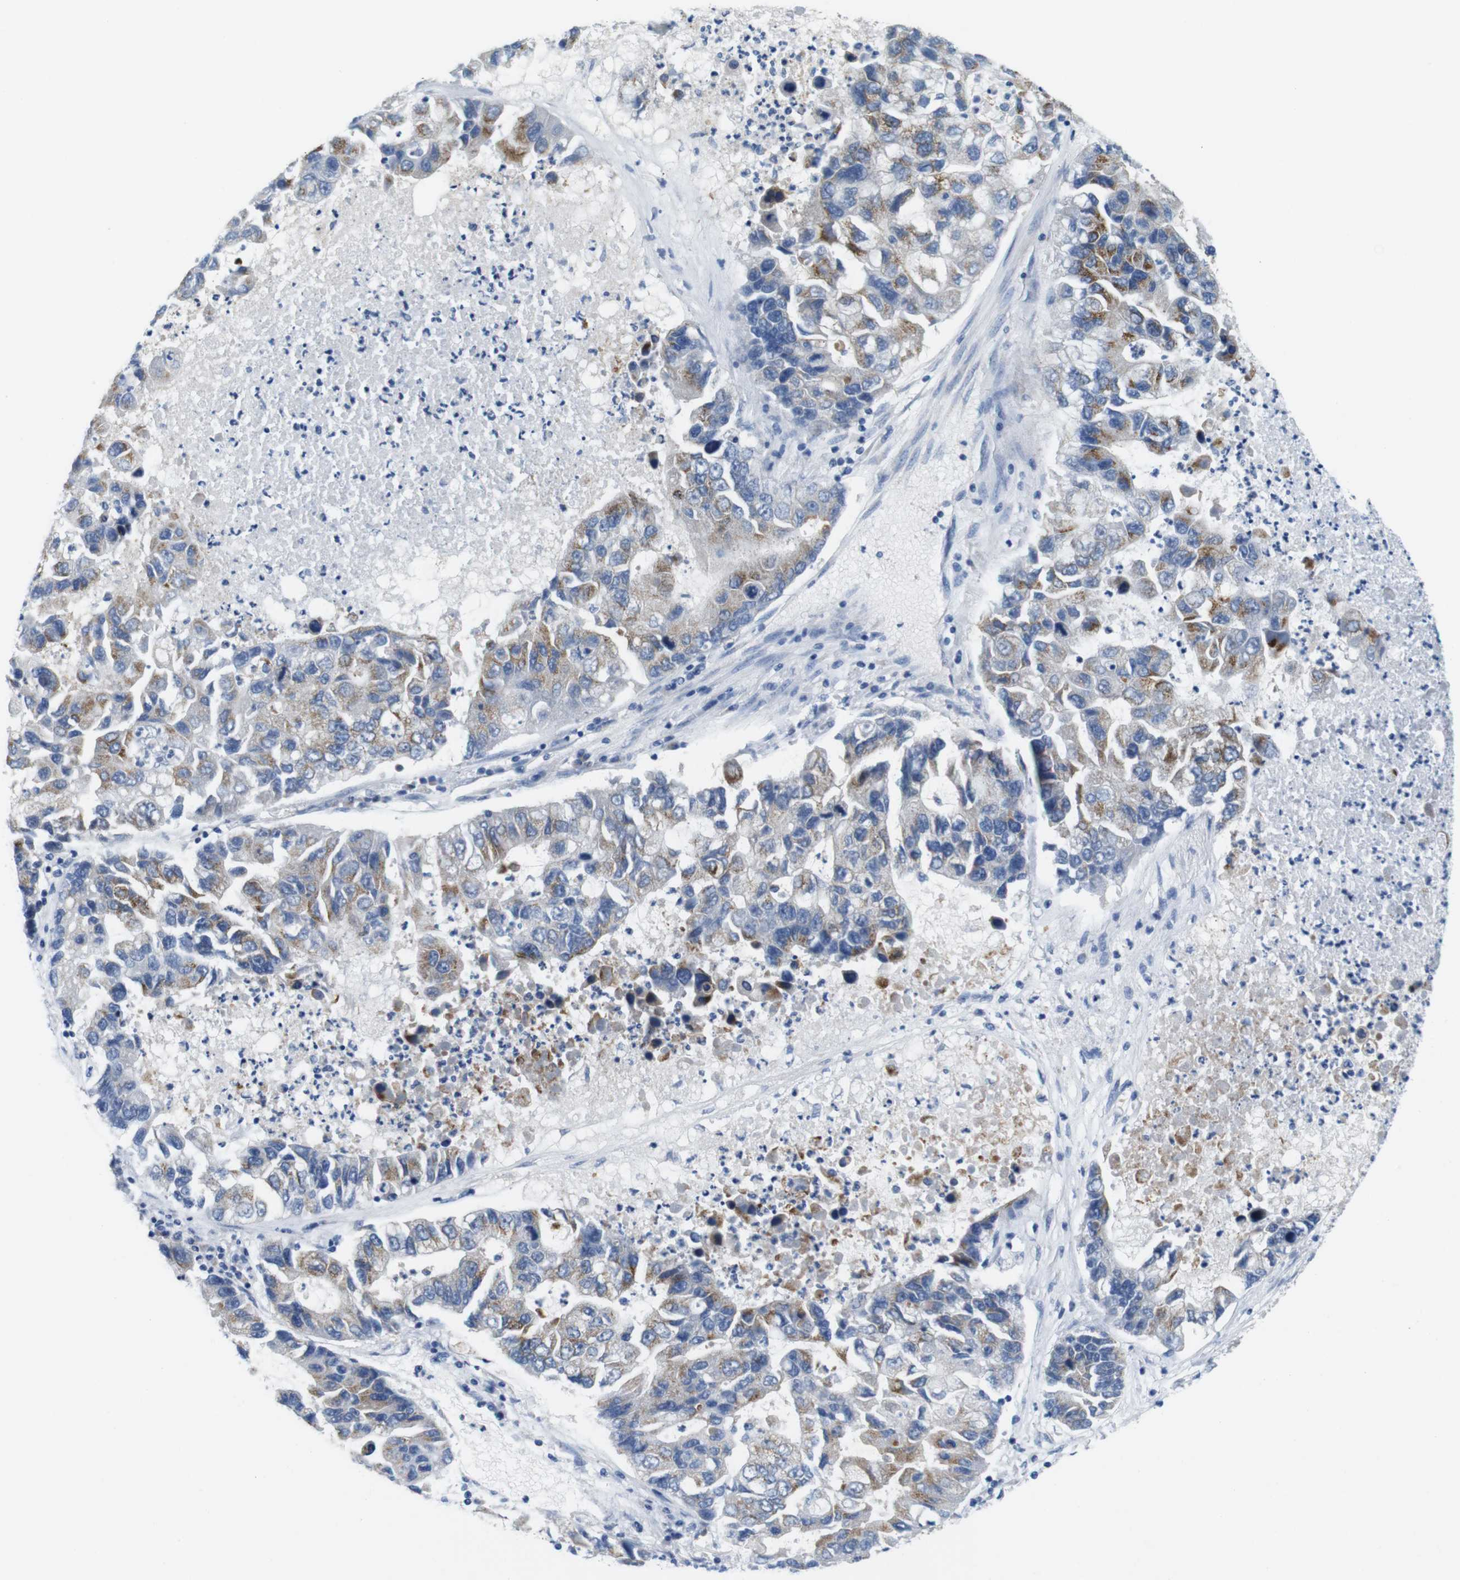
{"staining": {"intensity": "moderate", "quantity": "25%-75%", "location": "cytoplasmic/membranous"}, "tissue": "lung cancer", "cell_type": "Tumor cells", "image_type": "cancer", "snomed": [{"axis": "morphology", "description": "Adenocarcinoma, NOS"}, {"axis": "topography", "description": "Lung"}], "caption": "This photomicrograph shows IHC staining of adenocarcinoma (lung), with medium moderate cytoplasmic/membranous positivity in approximately 25%-75% of tumor cells.", "gene": "GOLGA2", "patient": {"sex": "female", "age": 51}}